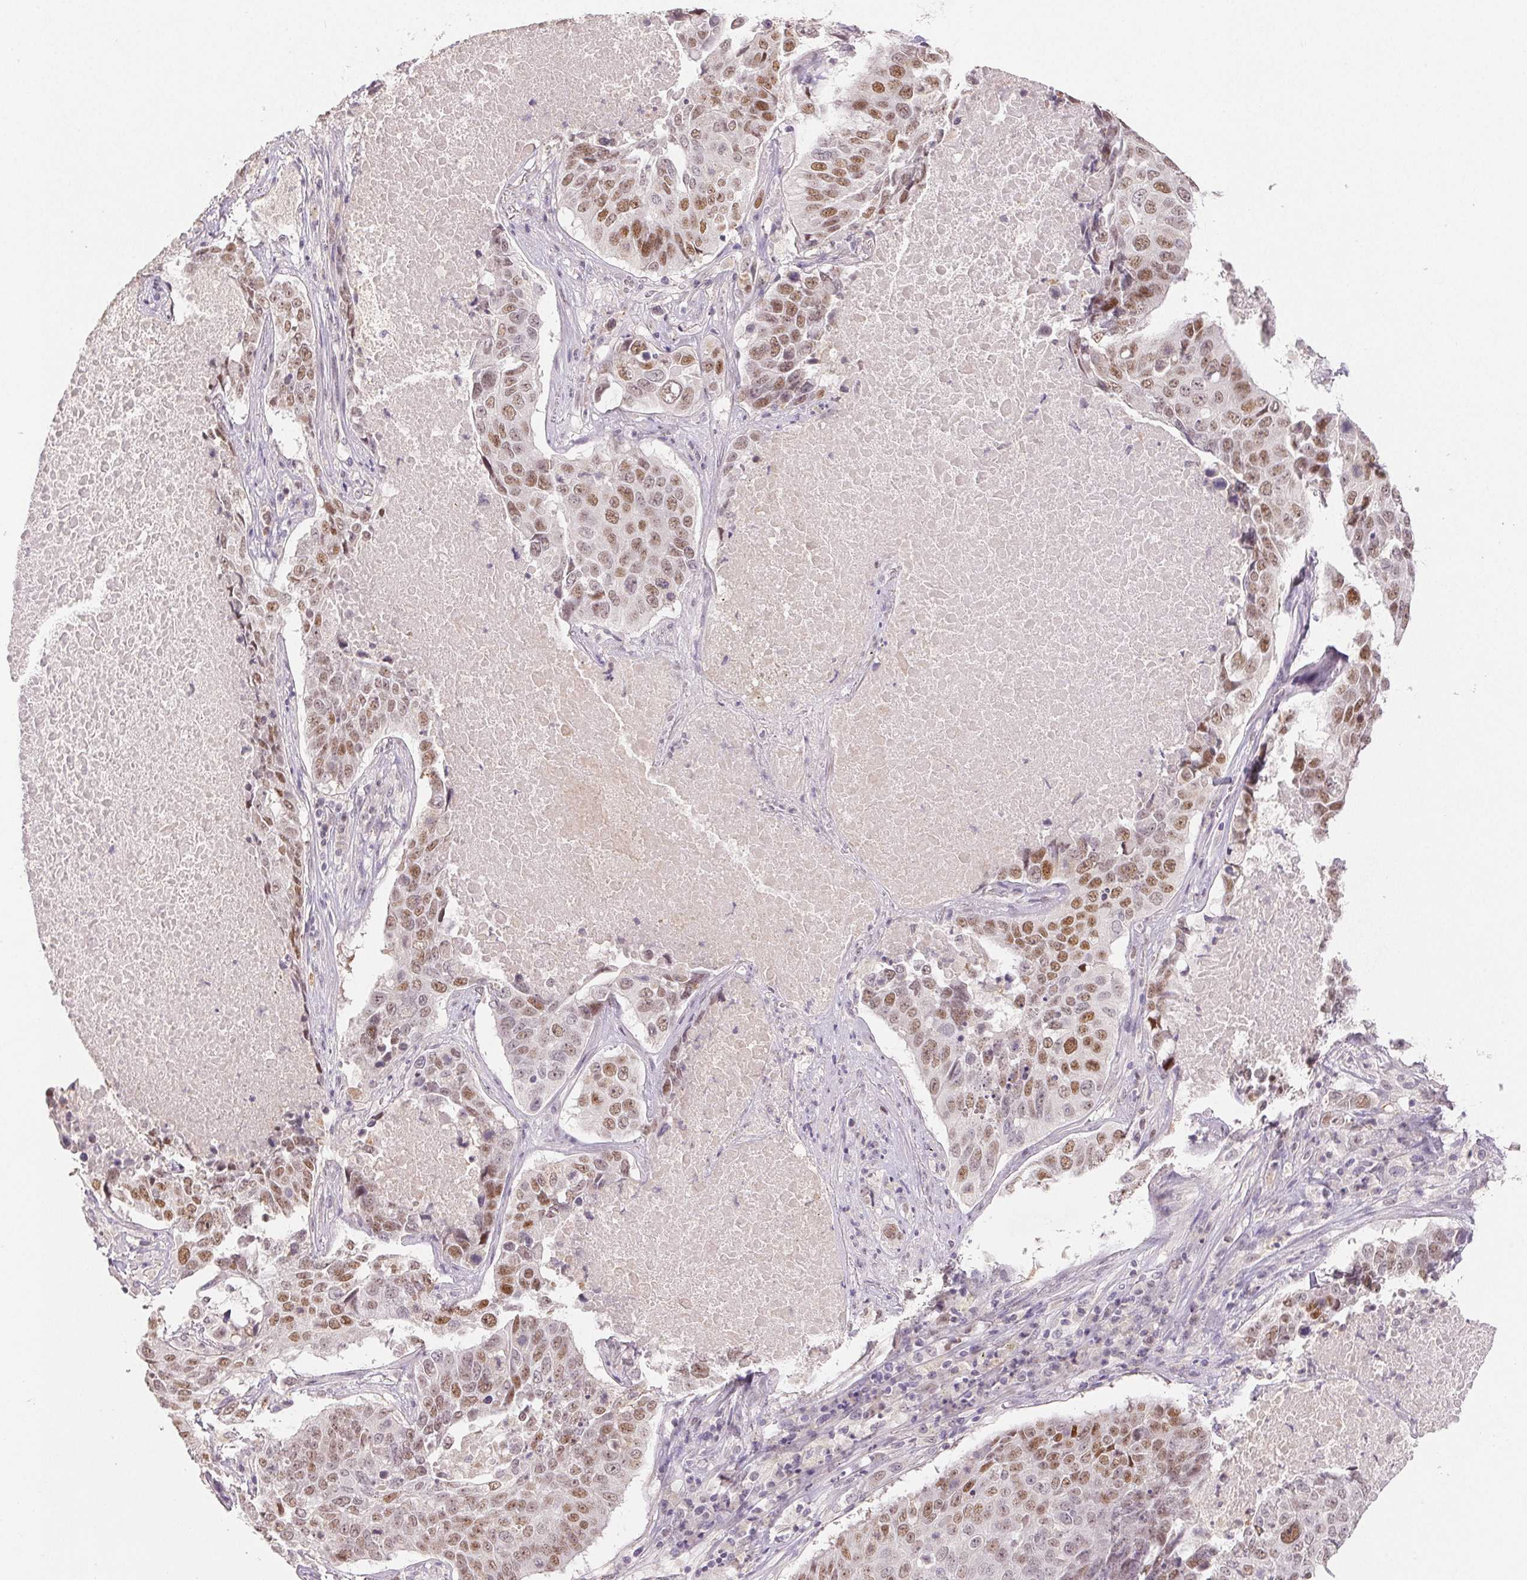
{"staining": {"intensity": "moderate", "quantity": ">75%", "location": "nuclear"}, "tissue": "lung cancer", "cell_type": "Tumor cells", "image_type": "cancer", "snomed": [{"axis": "morphology", "description": "Normal tissue, NOS"}, {"axis": "morphology", "description": "Squamous cell carcinoma, NOS"}, {"axis": "topography", "description": "Bronchus"}, {"axis": "topography", "description": "Lung"}], "caption": "A high-resolution photomicrograph shows IHC staining of lung cancer, which shows moderate nuclear expression in about >75% of tumor cells.", "gene": "POLR3G", "patient": {"sex": "male", "age": 64}}